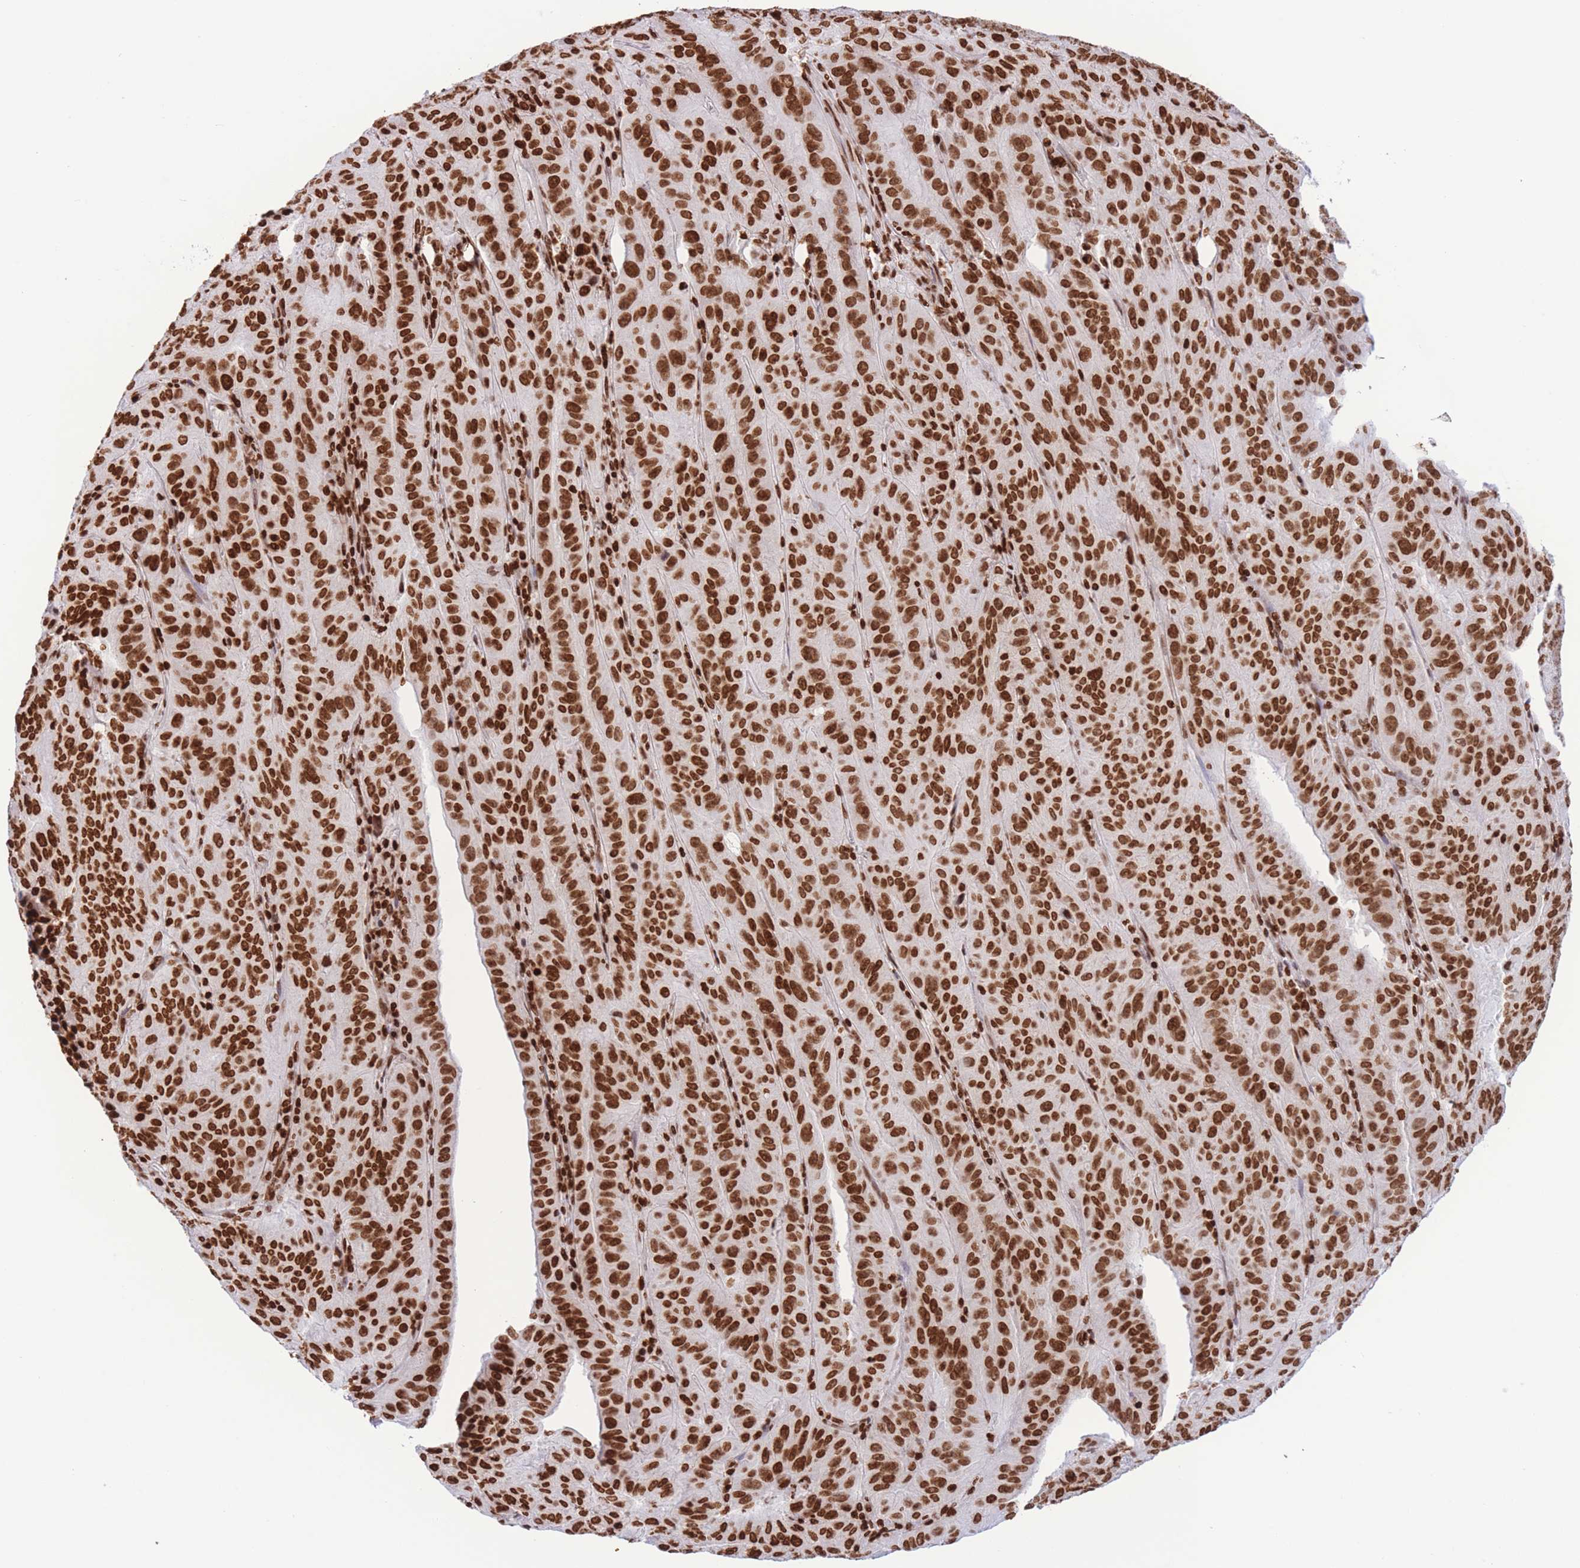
{"staining": {"intensity": "strong", "quantity": ">75%", "location": "nuclear"}, "tissue": "pancreatic cancer", "cell_type": "Tumor cells", "image_type": "cancer", "snomed": [{"axis": "morphology", "description": "Adenocarcinoma, NOS"}, {"axis": "topography", "description": "Pancreas"}], "caption": "Protein staining of adenocarcinoma (pancreatic) tissue reveals strong nuclear staining in approximately >75% of tumor cells.", "gene": "H2BC11", "patient": {"sex": "male", "age": 63}}